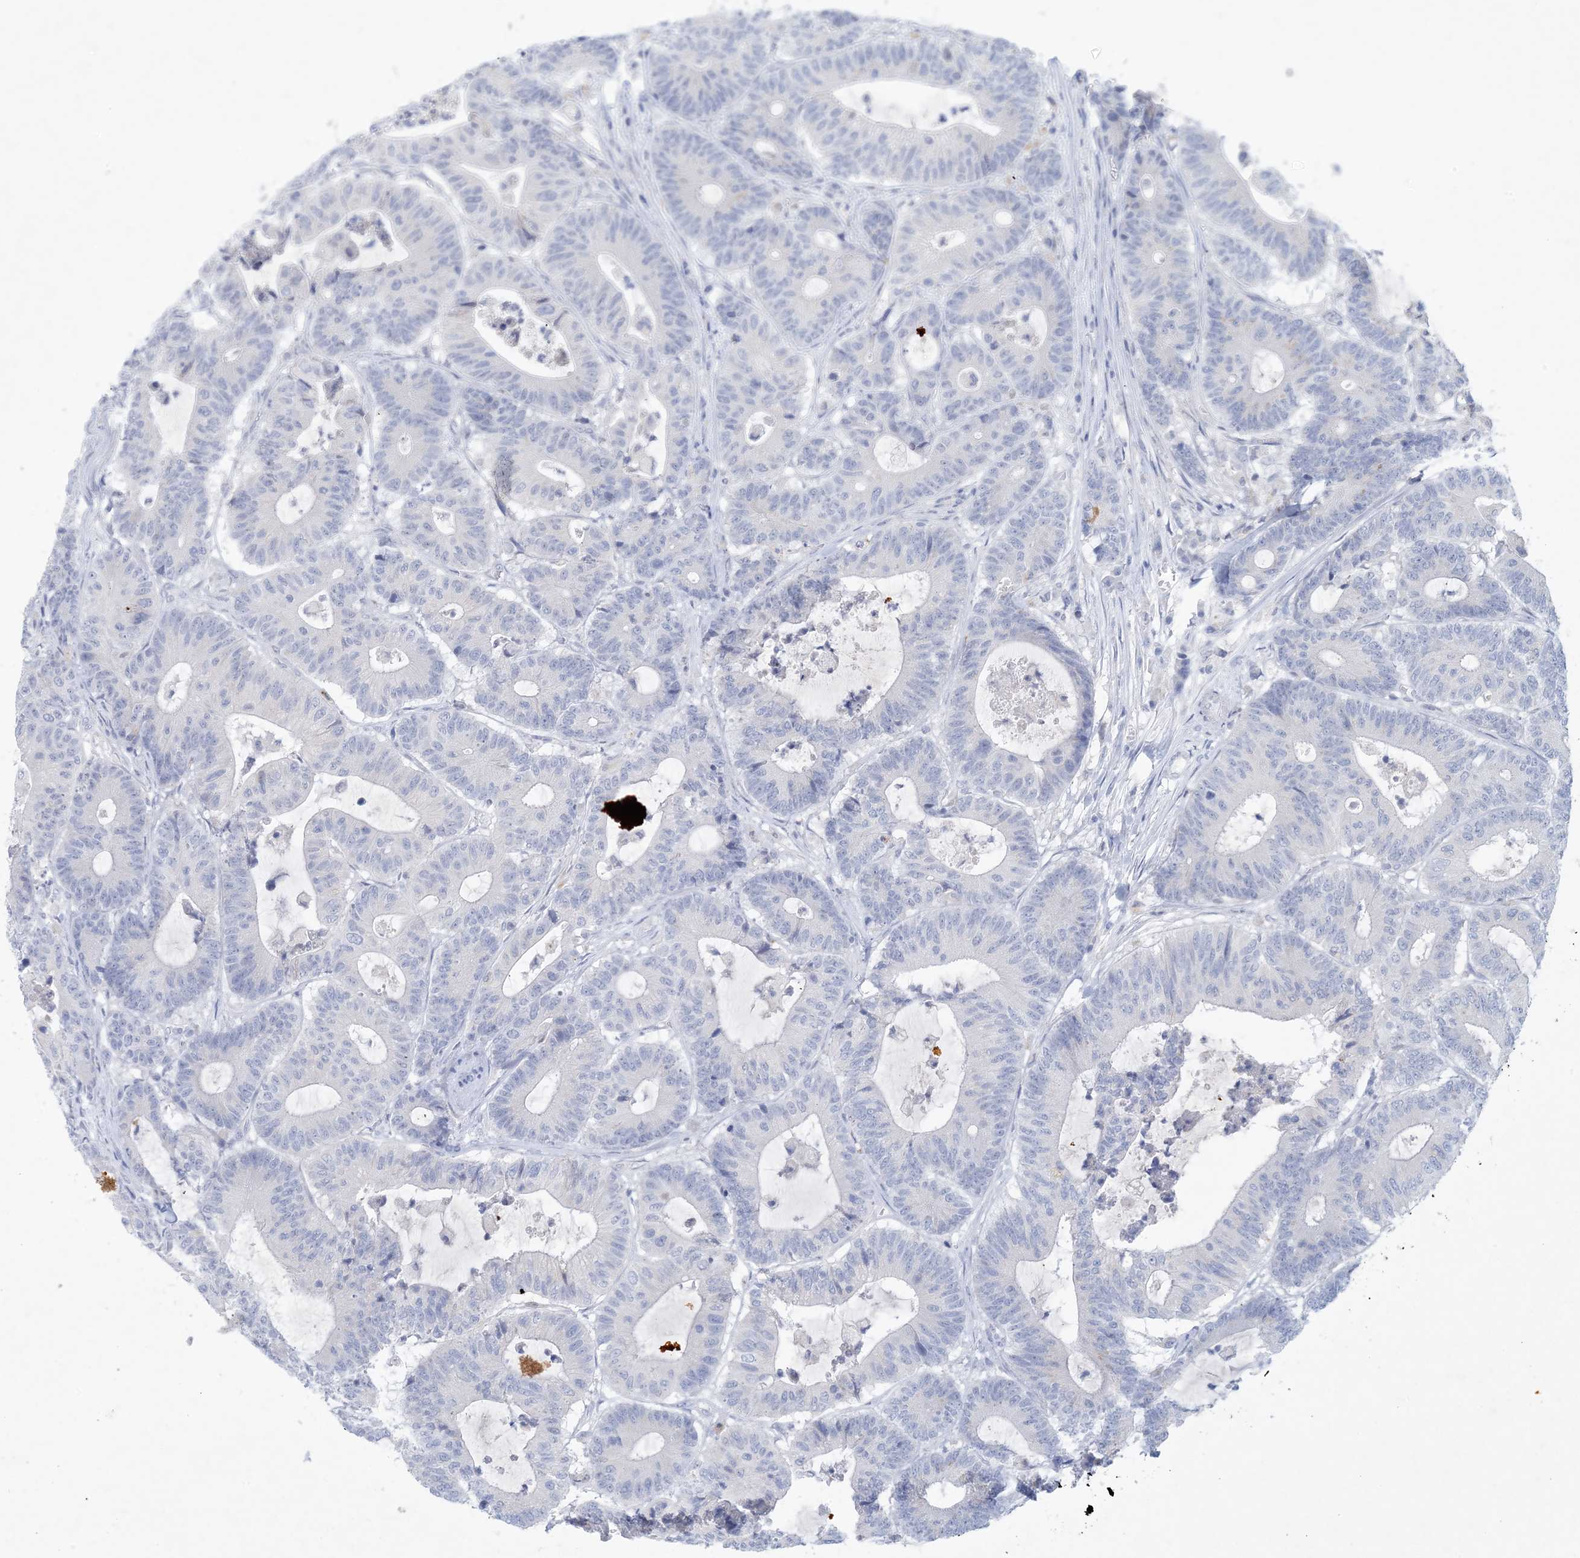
{"staining": {"intensity": "negative", "quantity": "none", "location": "none"}, "tissue": "colorectal cancer", "cell_type": "Tumor cells", "image_type": "cancer", "snomed": [{"axis": "morphology", "description": "Adenocarcinoma, NOS"}, {"axis": "topography", "description": "Colon"}], "caption": "DAB immunohistochemical staining of colorectal cancer demonstrates no significant staining in tumor cells.", "gene": "GABRG1", "patient": {"sex": "female", "age": 84}}